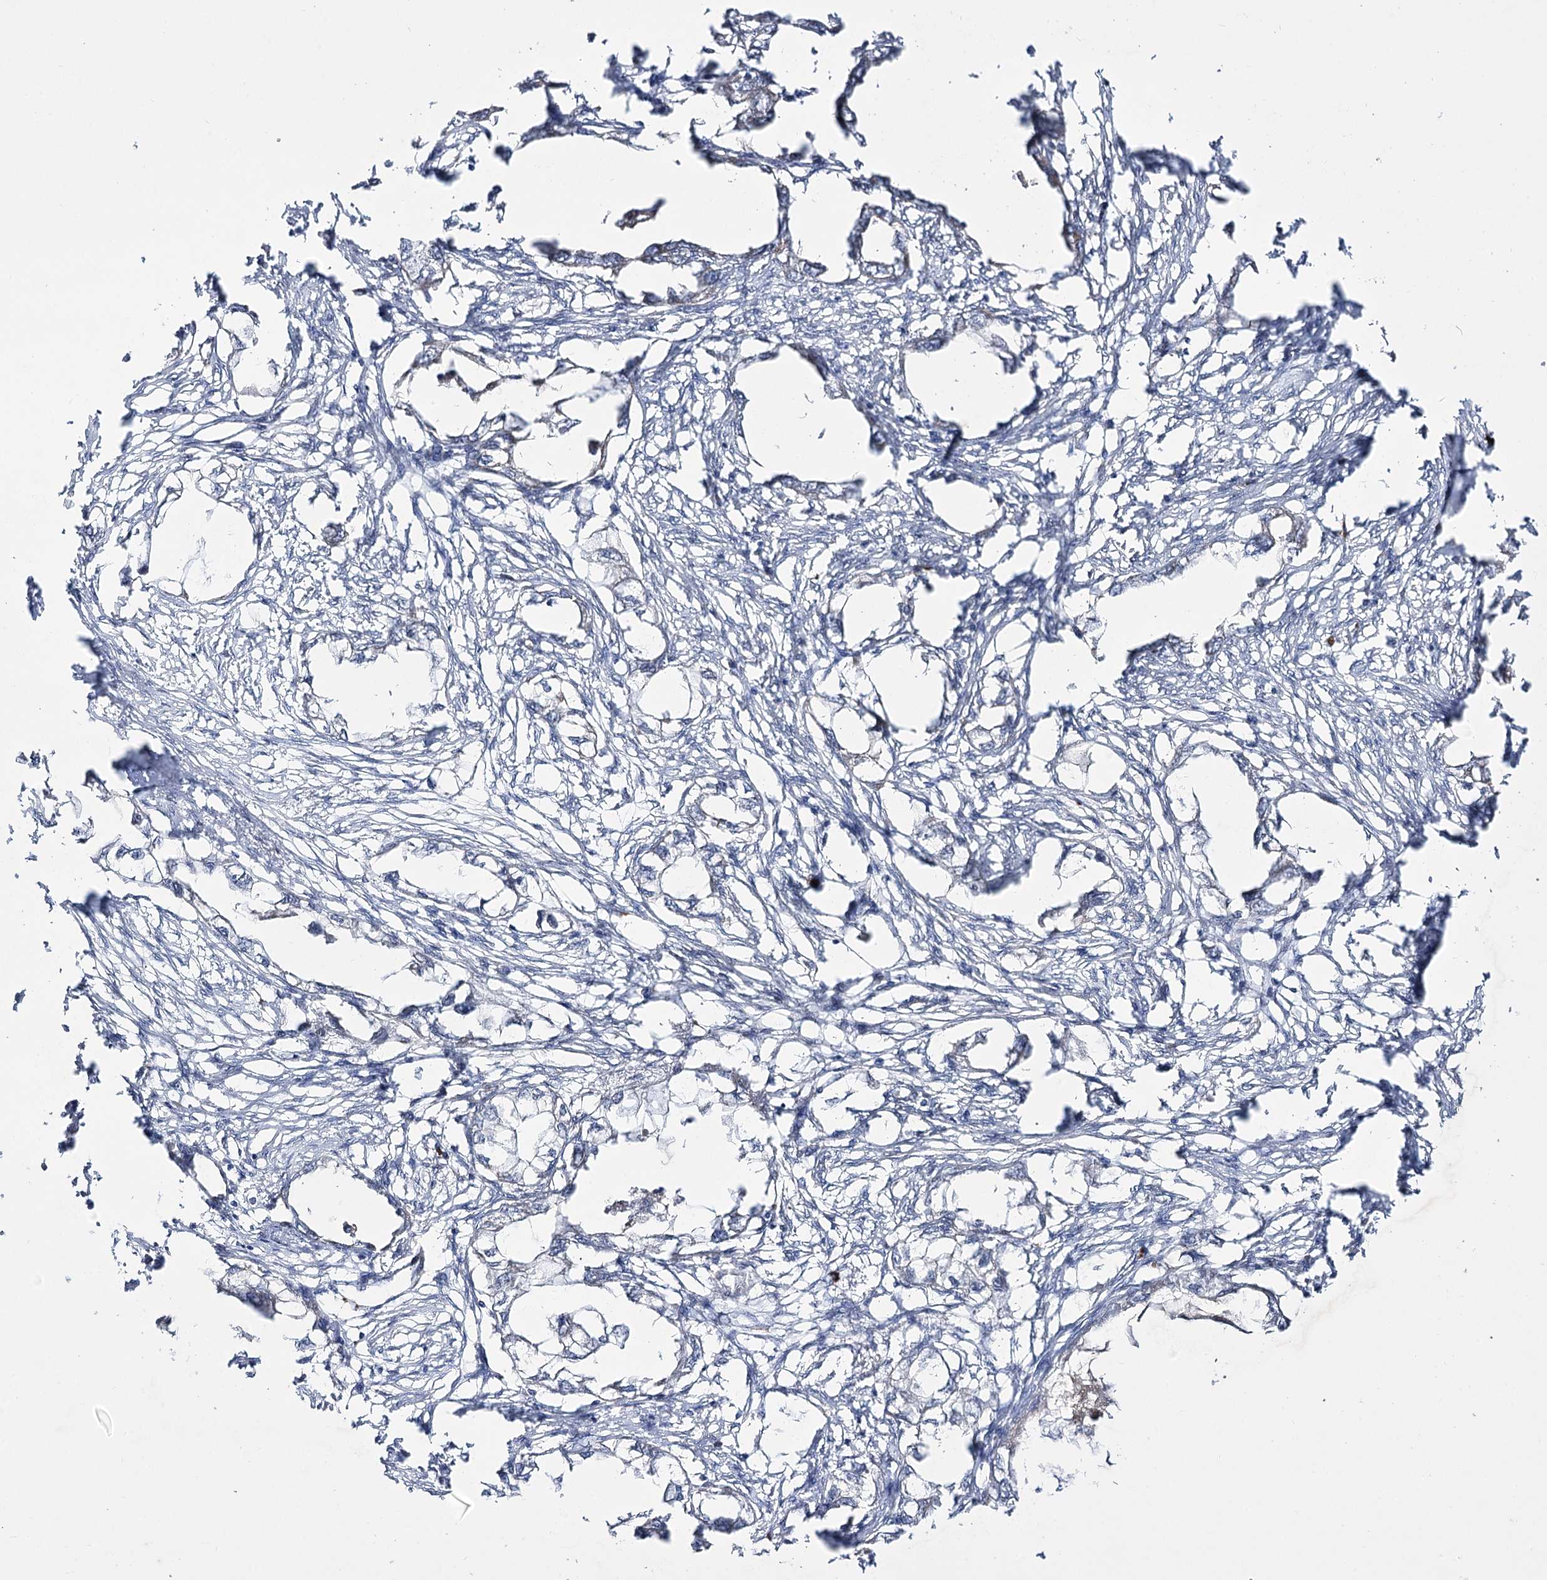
{"staining": {"intensity": "negative", "quantity": "none", "location": "none"}, "tissue": "endometrial cancer", "cell_type": "Tumor cells", "image_type": "cancer", "snomed": [{"axis": "morphology", "description": "Adenocarcinoma, NOS"}, {"axis": "morphology", "description": "Adenocarcinoma, metastatic, NOS"}, {"axis": "topography", "description": "Adipose tissue"}, {"axis": "topography", "description": "Endometrium"}], "caption": "There is no significant positivity in tumor cells of endometrial metastatic adenocarcinoma.", "gene": "C11orf80", "patient": {"sex": "female", "age": 67}}